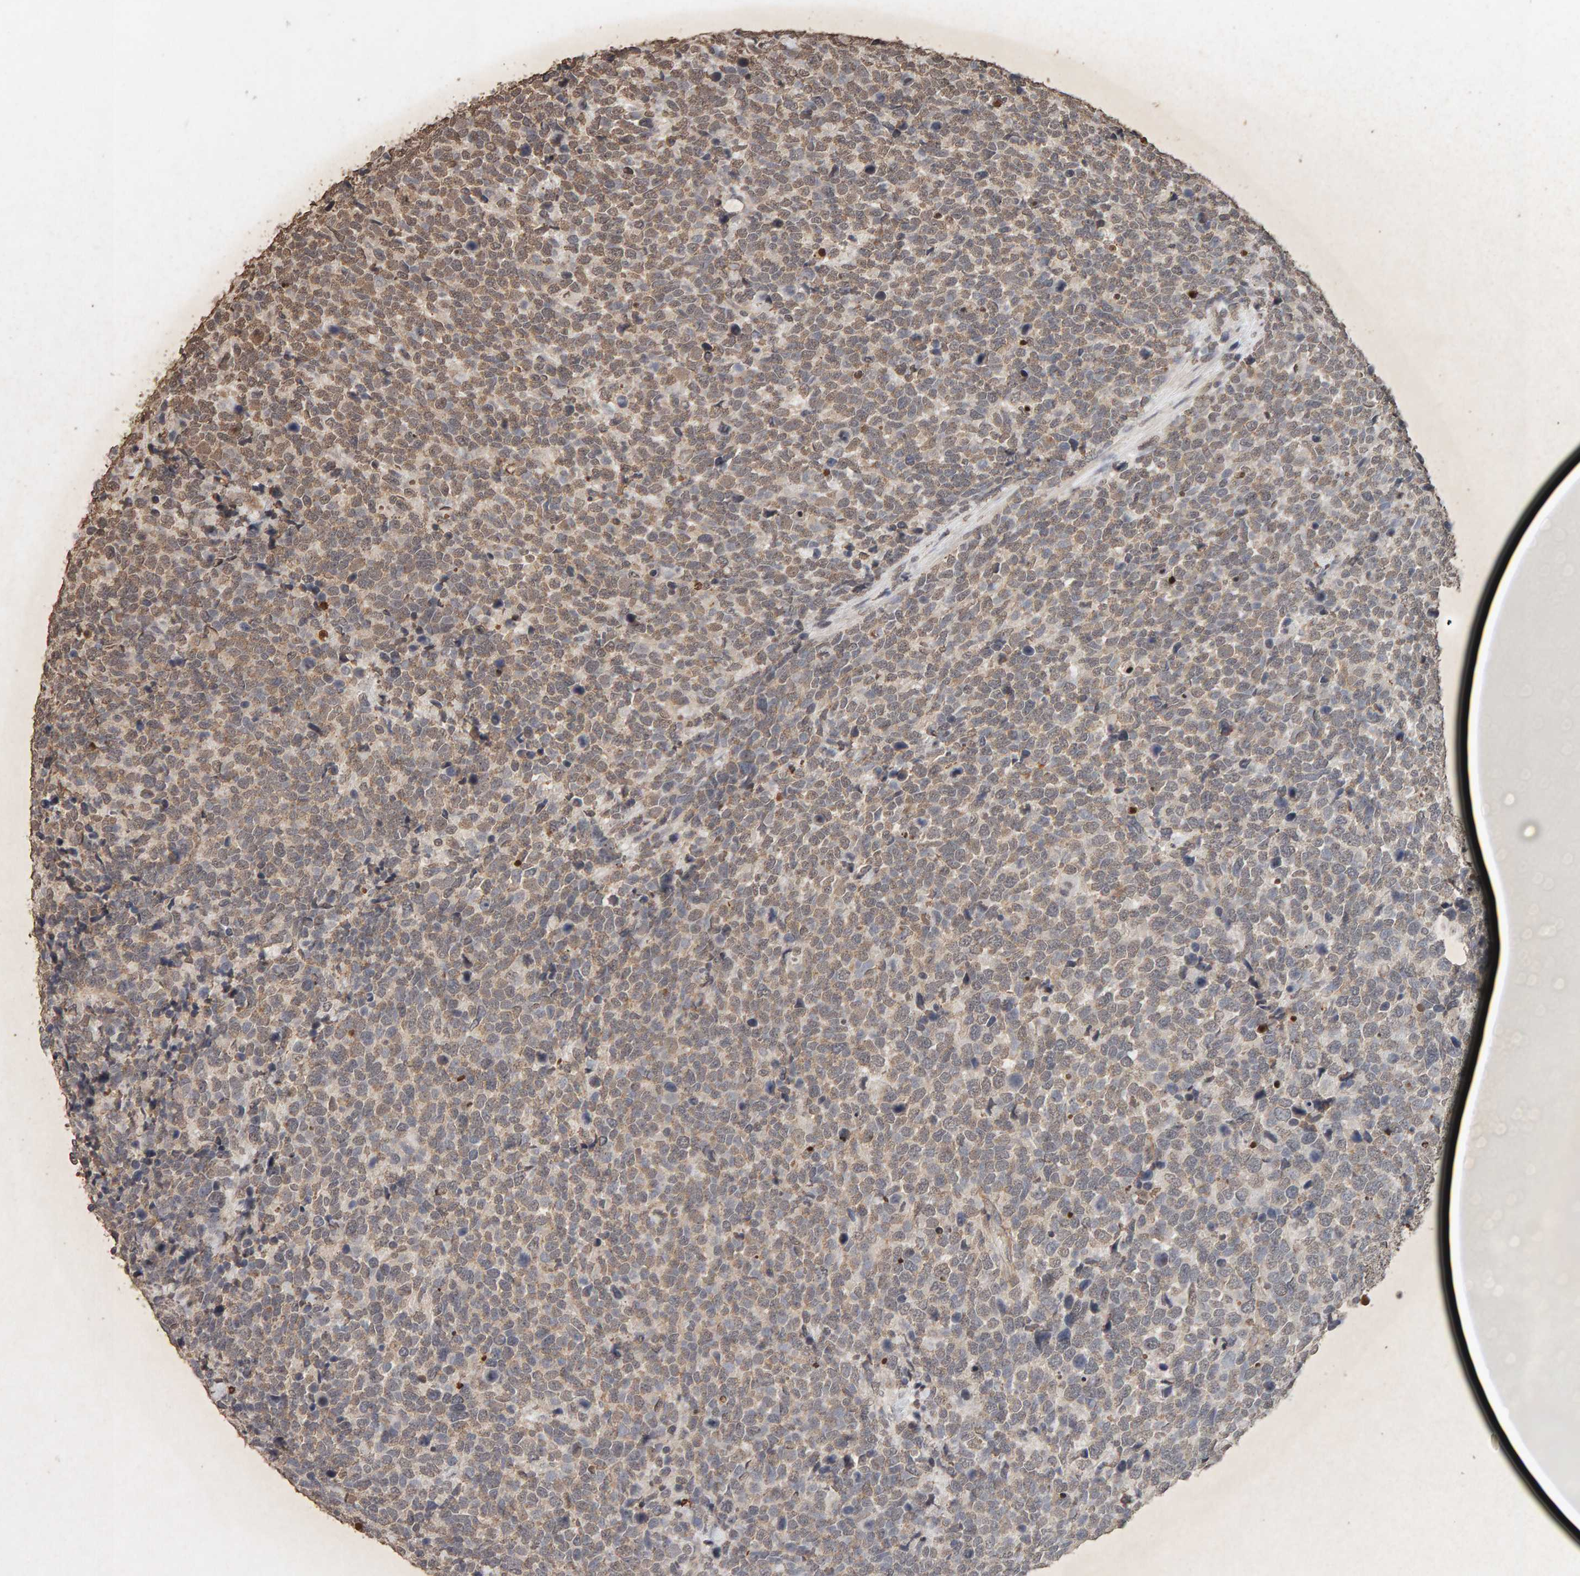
{"staining": {"intensity": "weak", "quantity": ">75%", "location": "cytoplasmic/membranous,nuclear"}, "tissue": "urothelial cancer", "cell_type": "Tumor cells", "image_type": "cancer", "snomed": [{"axis": "morphology", "description": "Urothelial carcinoma, High grade"}, {"axis": "topography", "description": "Urinary bladder"}], "caption": "Urothelial cancer stained for a protein (brown) exhibits weak cytoplasmic/membranous and nuclear positive expression in approximately >75% of tumor cells.", "gene": "DNAJB5", "patient": {"sex": "female", "age": 82}}